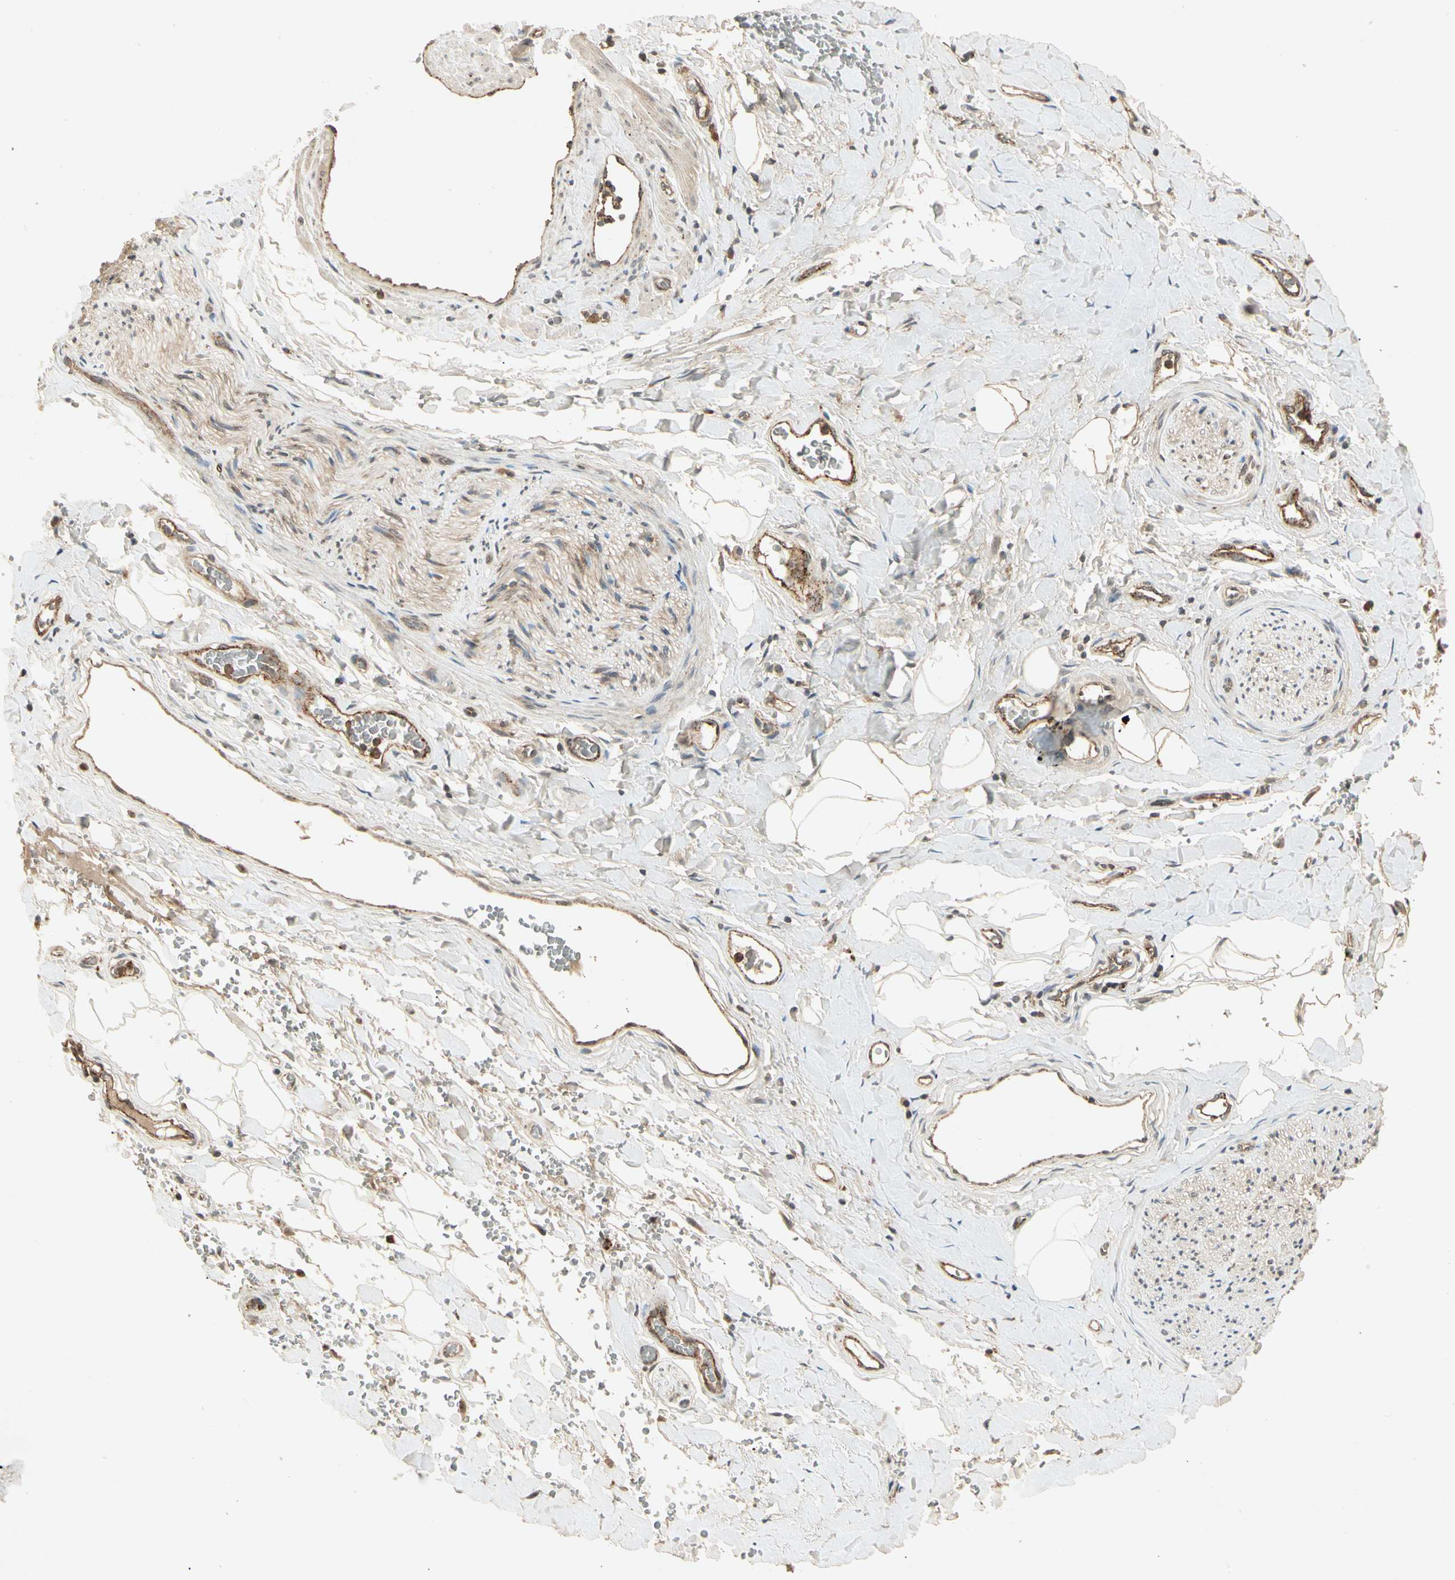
{"staining": {"intensity": "moderate", "quantity": ">75%", "location": "cytoplasmic/membranous"}, "tissue": "adipose tissue", "cell_type": "Adipocytes", "image_type": "normal", "snomed": [{"axis": "morphology", "description": "Normal tissue, NOS"}, {"axis": "morphology", "description": "Carcinoma, NOS"}, {"axis": "topography", "description": "Pancreas"}, {"axis": "topography", "description": "Peripheral nerve tissue"}], "caption": "Human adipose tissue stained with a brown dye exhibits moderate cytoplasmic/membranous positive staining in approximately >75% of adipocytes.", "gene": "FLOT1", "patient": {"sex": "female", "age": 29}}